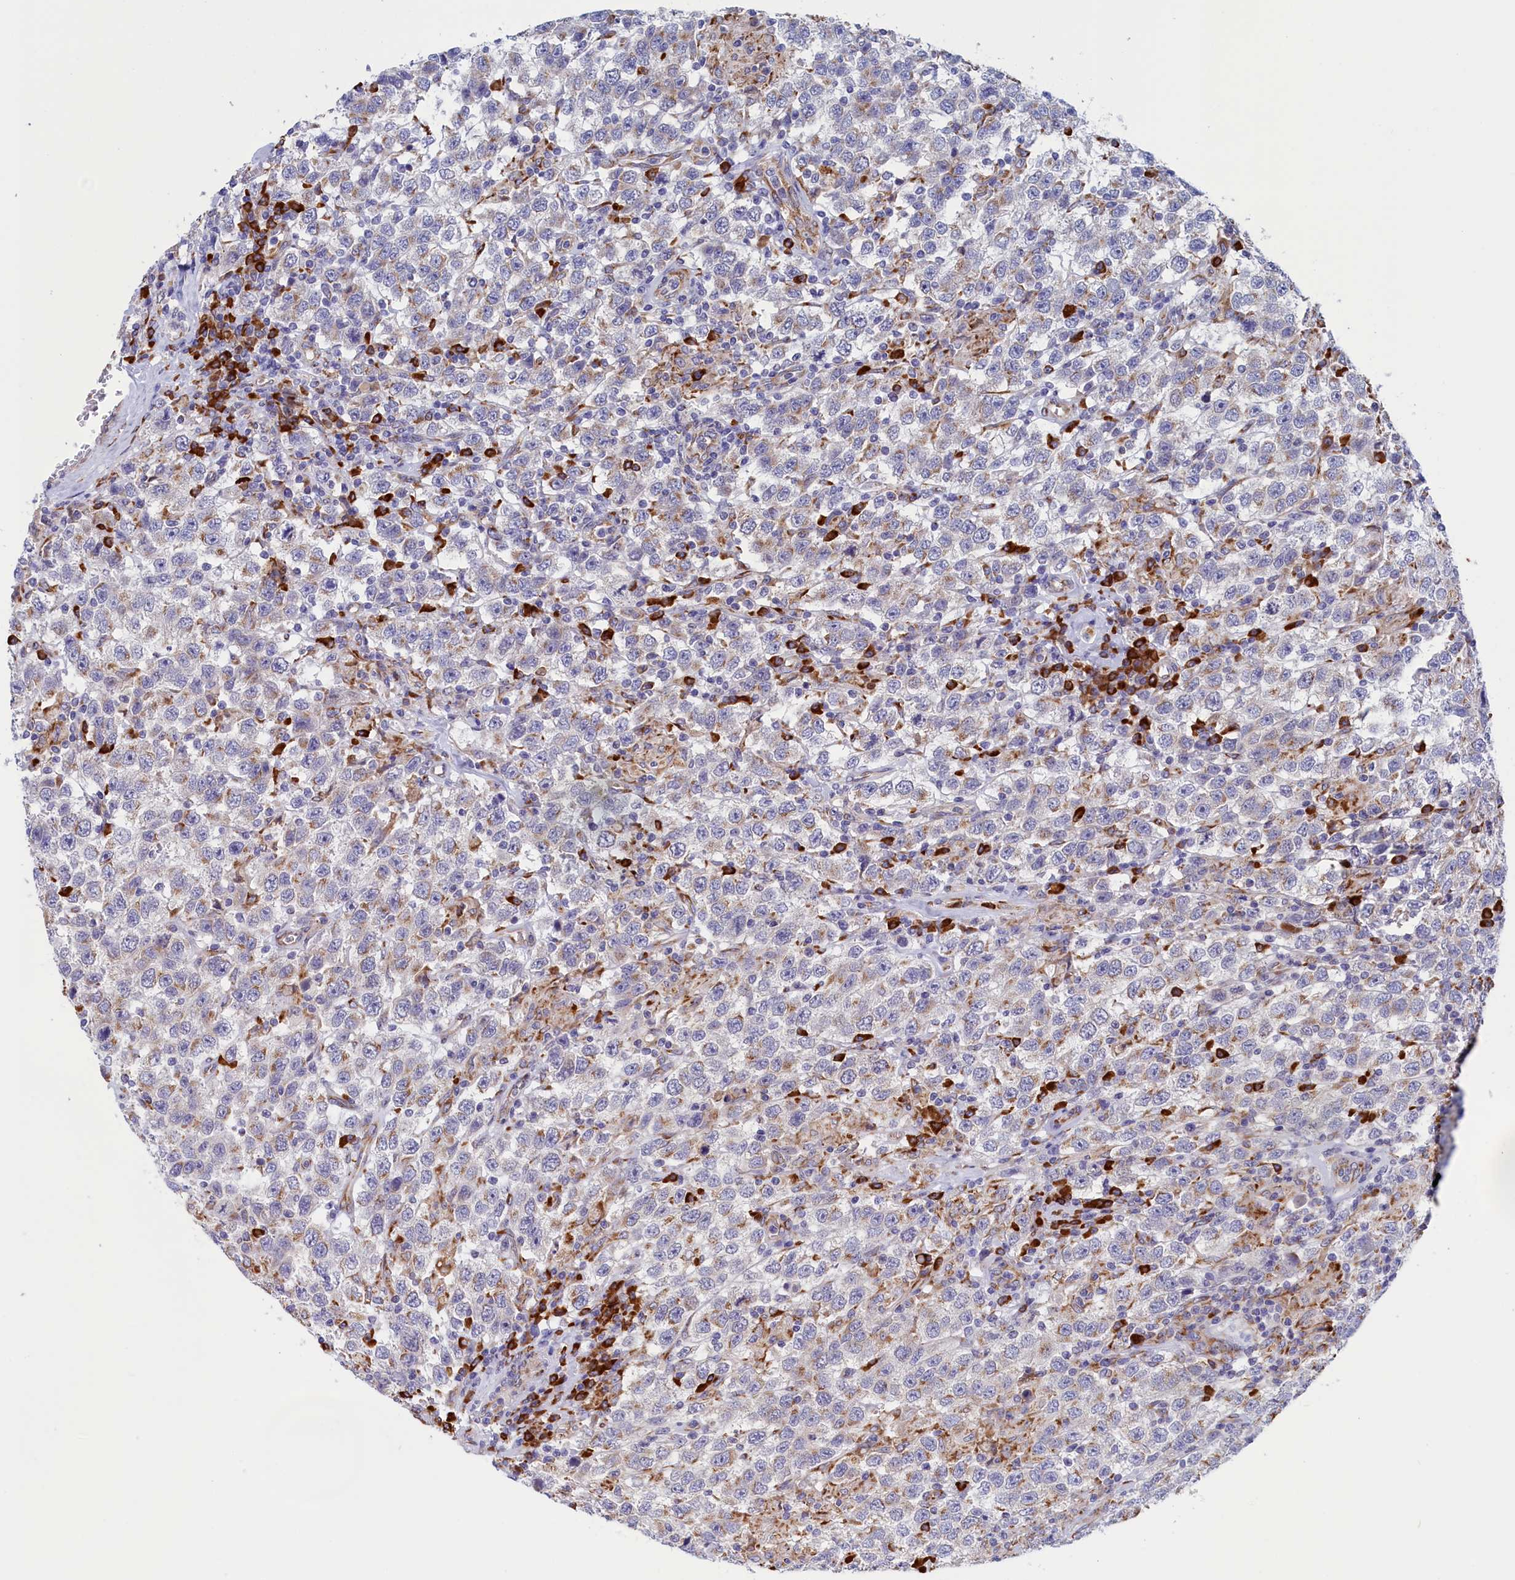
{"staining": {"intensity": "moderate", "quantity": "<25%", "location": "cytoplasmic/membranous"}, "tissue": "testis cancer", "cell_type": "Tumor cells", "image_type": "cancer", "snomed": [{"axis": "morphology", "description": "Seminoma, NOS"}, {"axis": "topography", "description": "Testis"}], "caption": "This image displays testis cancer stained with IHC to label a protein in brown. The cytoplasmic/membranous of tumor cells show moderate positivity for the protein. Nuclei are counter-stained blue.", "gene": "CCDC68", "patient": {"sex": "male", "age": 41}}